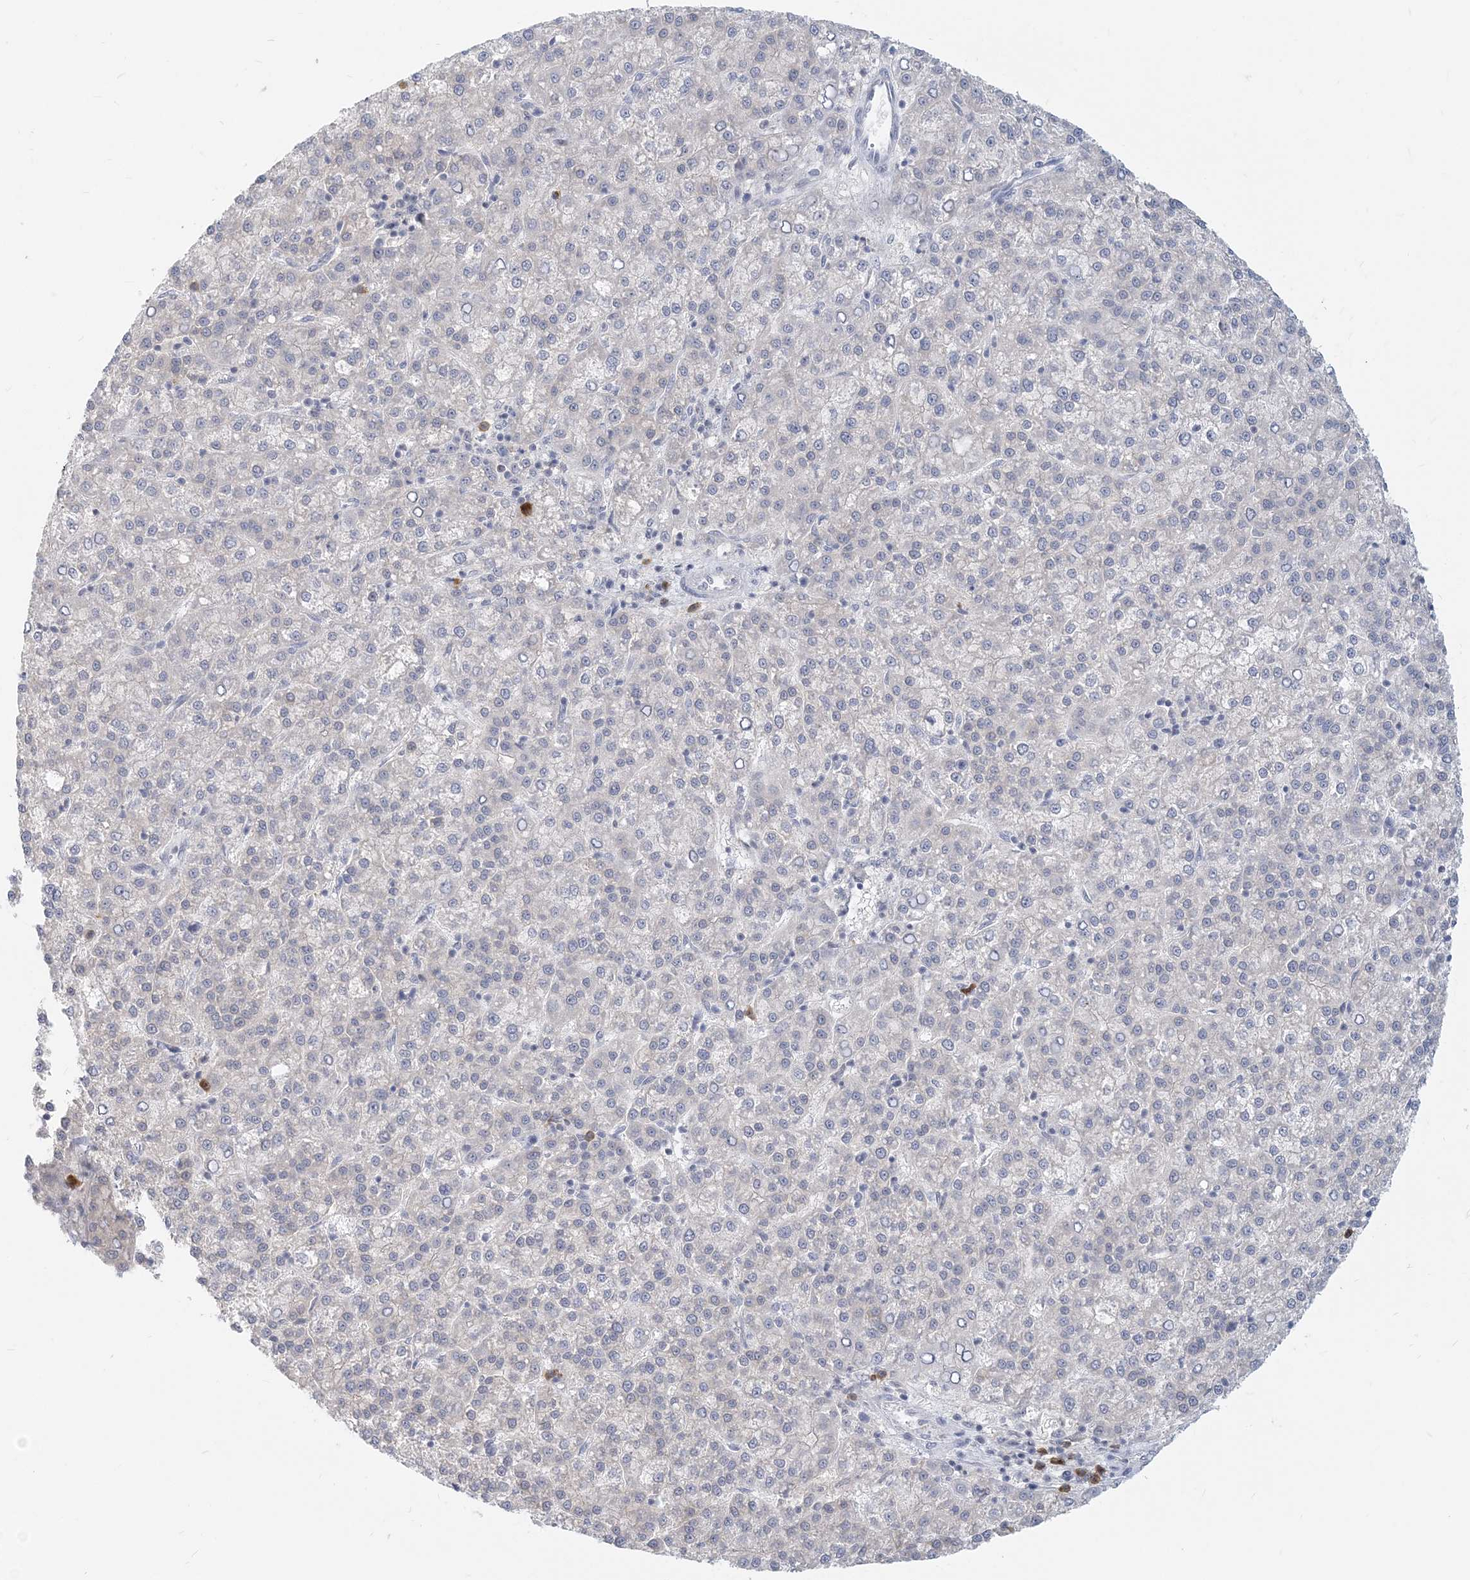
{"staining": {"intensity": "negative", "quantity": "none", "location": "none"}, "tissue": "liver cancer", "cell_type": "Tumor cells", "image_type": "cancer", "snomed": [{"axis": "morphology", "description": "Carcinoma, Hepatocellular, NOS"}, {"axis": "topography", "description": "Liver"}], "caption": "Image shows no protein positivity in tumor cells of liver cancer (hepatocellular carcinoma) tissue.", "gene": "GMPPA", "patient": {"sex": "female", "age": 58}}